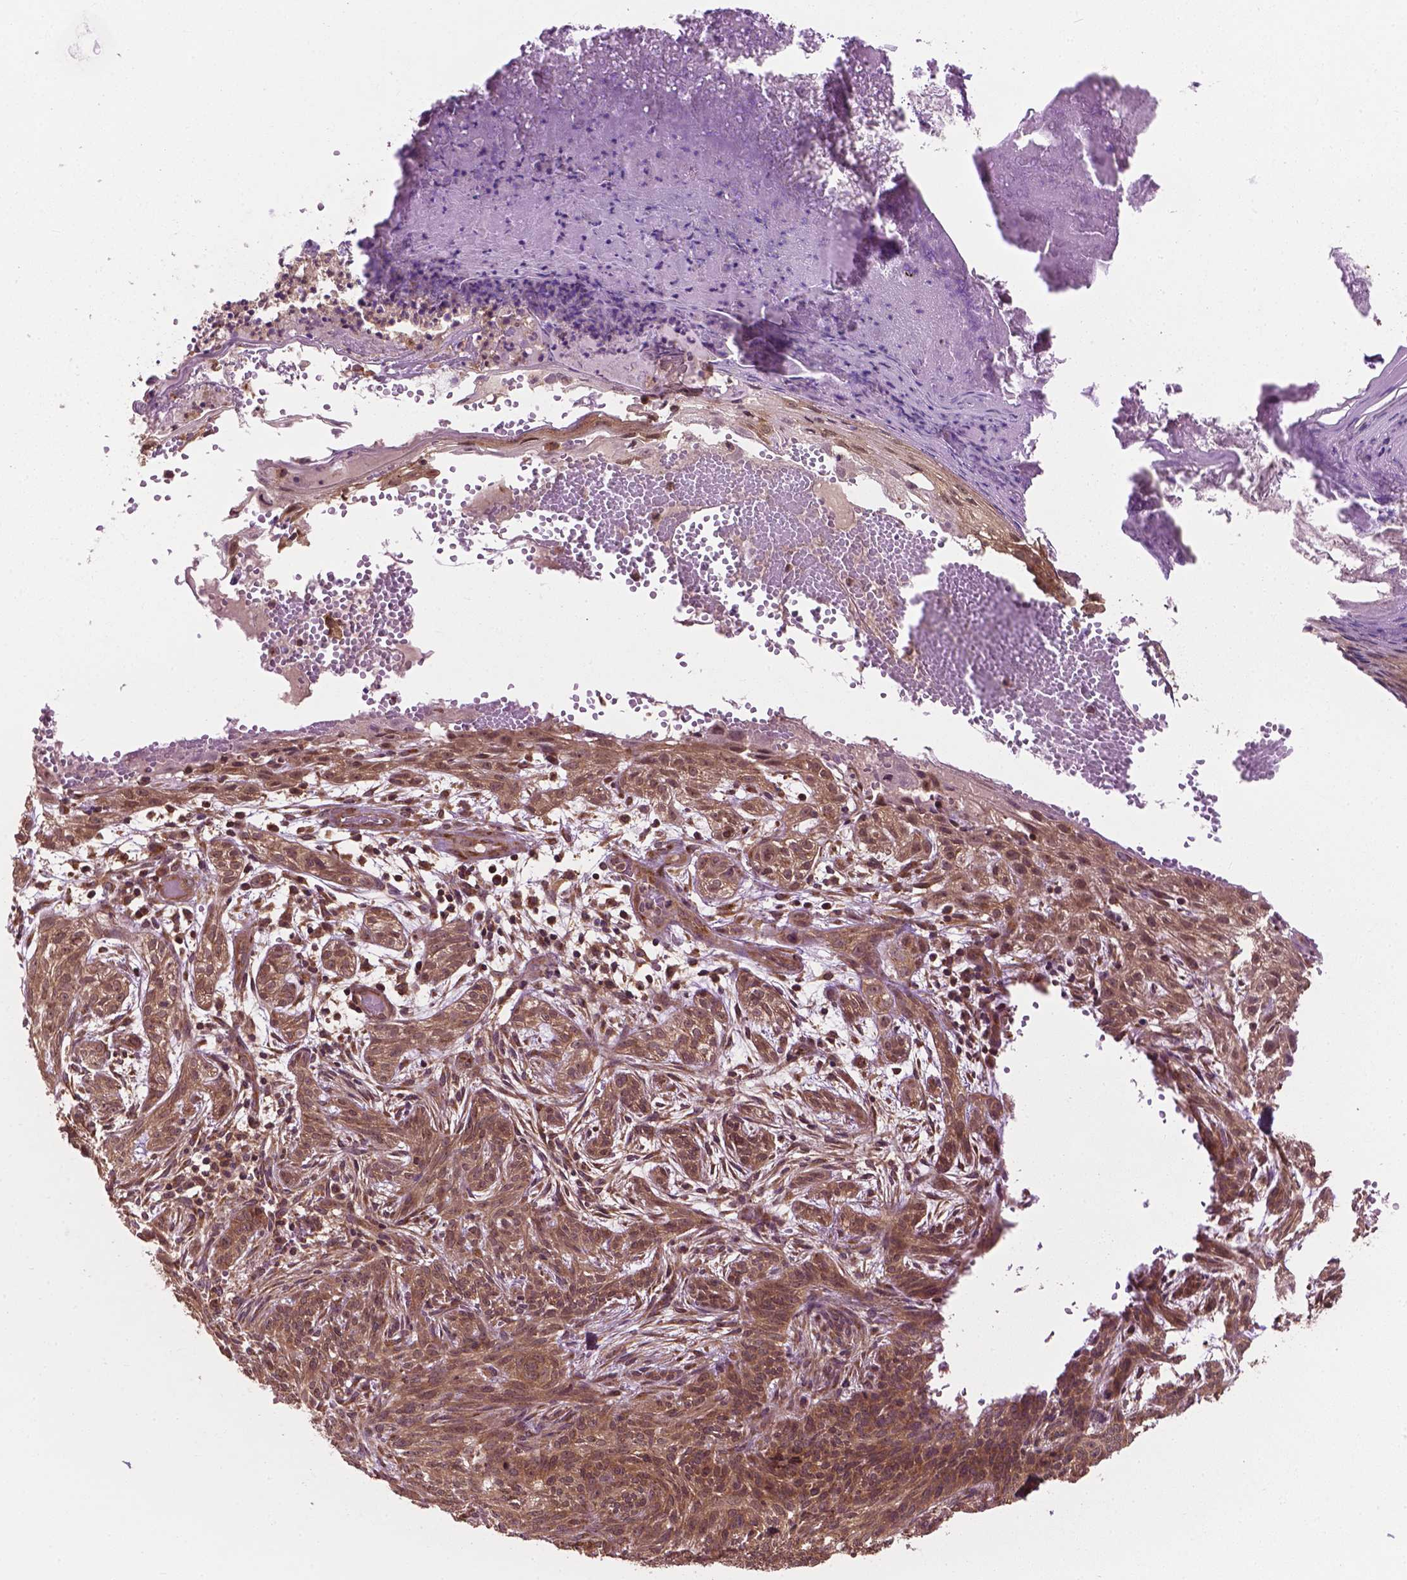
{"staining": {"intensity": "moderate", "quantity": ">75%", "location": "cytoplasmic/membranous"}, "tissue": "skin cancer", "cell_type": "Tumor cells", "image_type": "cancer", "snomed": [{"axis": "morphology", "description": "Basal cell carcinoma"}, {"axis": "topography", "description": "Skin"}], "caption": "Protein staining of basal cell carcinoma (skin) tissue reveals moderate cytoplasmic/membranous expression in approximately >75% of tumor cells. (DAB IHC, brown staining for protein, blue staining for nuclei).", "gene": "PPP1CB", "patient": {"sex": "male", "age": 84}}